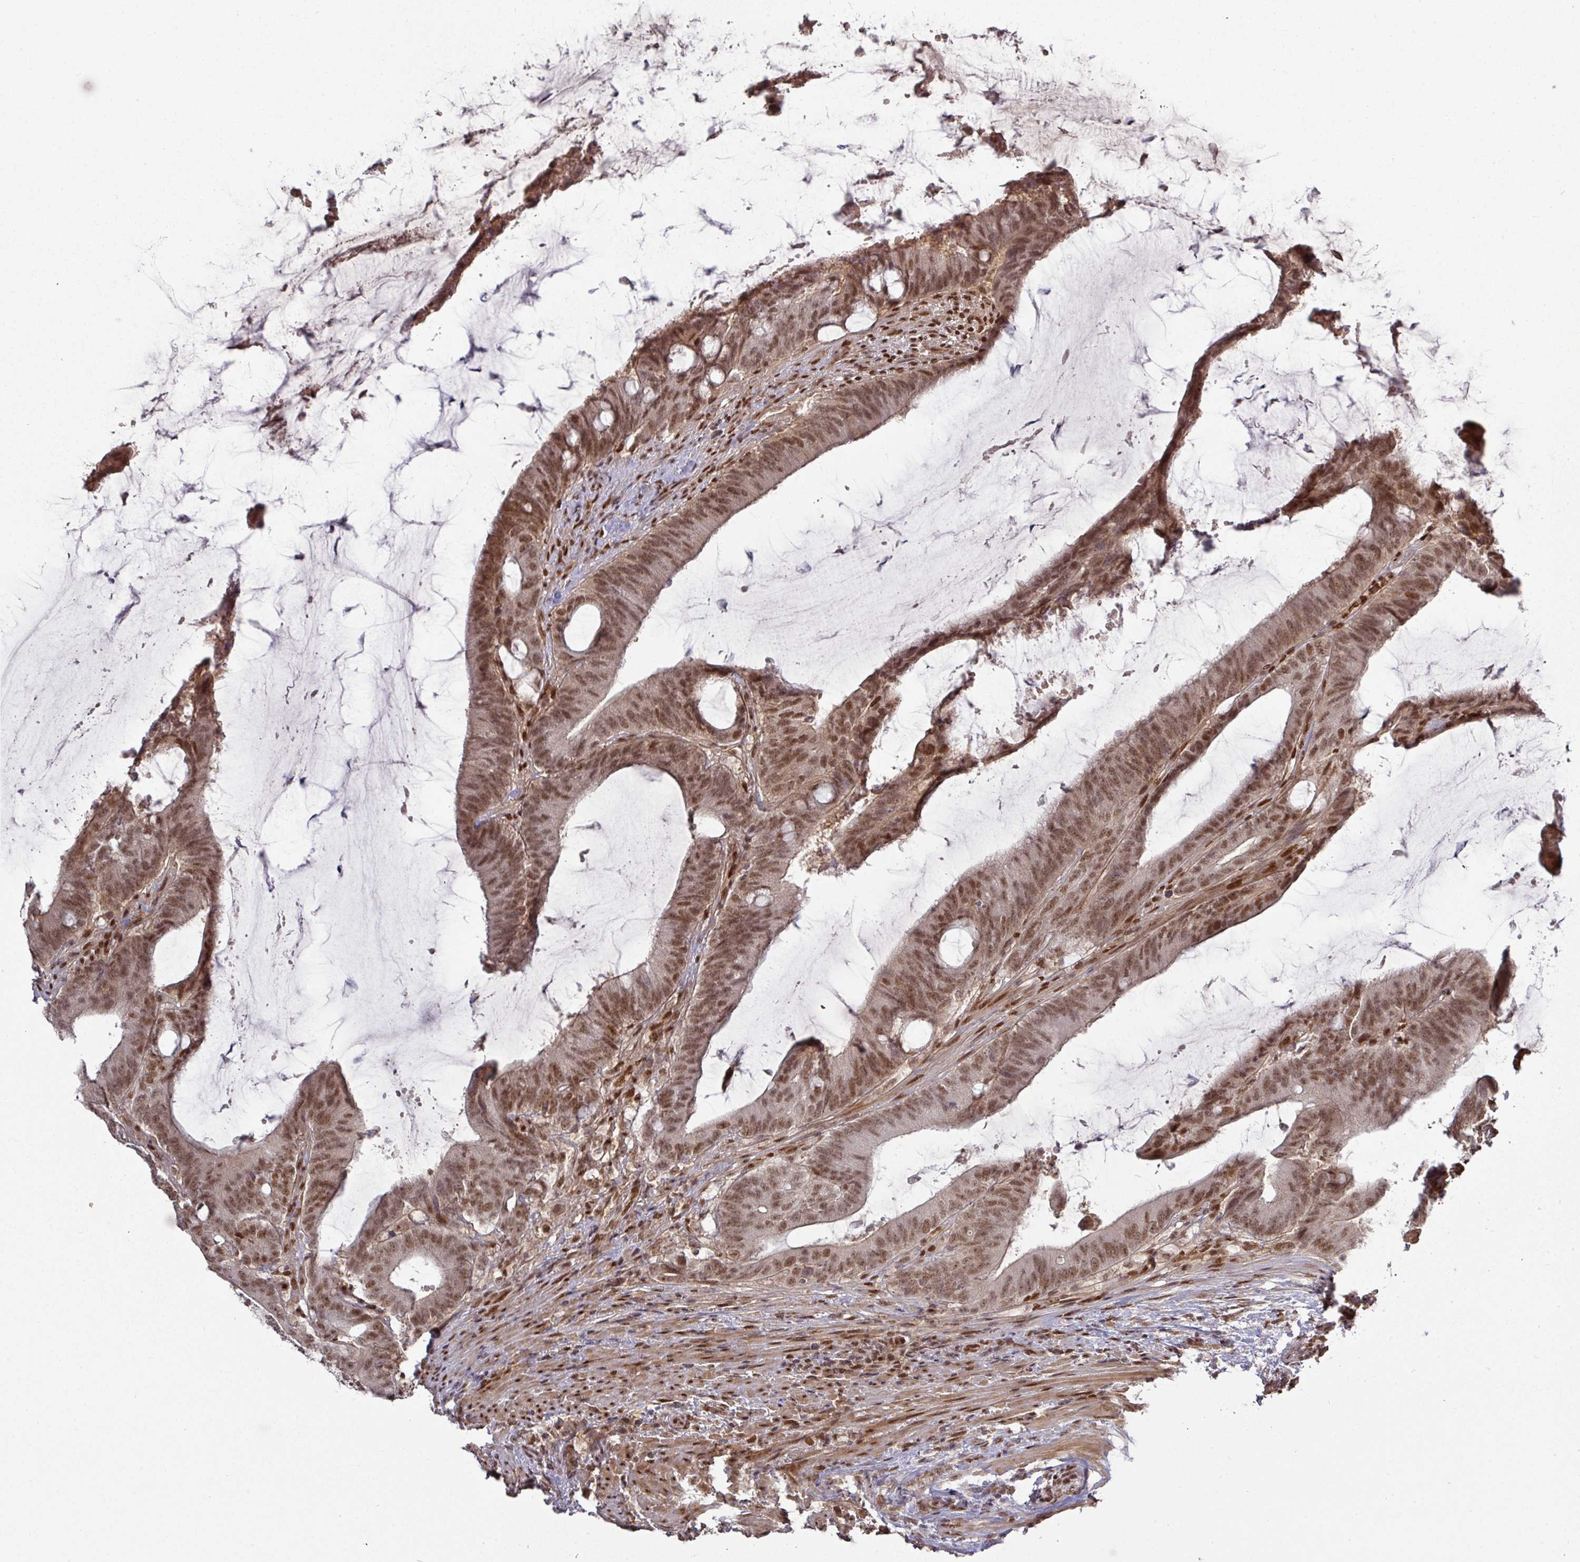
{"staining": {"intensity": "moderate", "quantity": ">75%", "location": "nuclear"}, "tissue": "colorectal cancer", "cell_type": "Tumor cells", "image_type": "cancer", "snomed": [{"axis": "morphology", "description": "Adenocarcinoma, NOS"}, {"axis": "topography", "description": "Colon"}], "caption": "A histopathology image of human adenocarcinoma (colorectal) stained for a protein displays moderate nuclear brown staining in tumor cells. (DAB (3,3'-diaminobenzidine) IHC with brightfield microscopy, high magnification).", "gene": "CIC", "patient": {"sex": "female", "age": 43}}